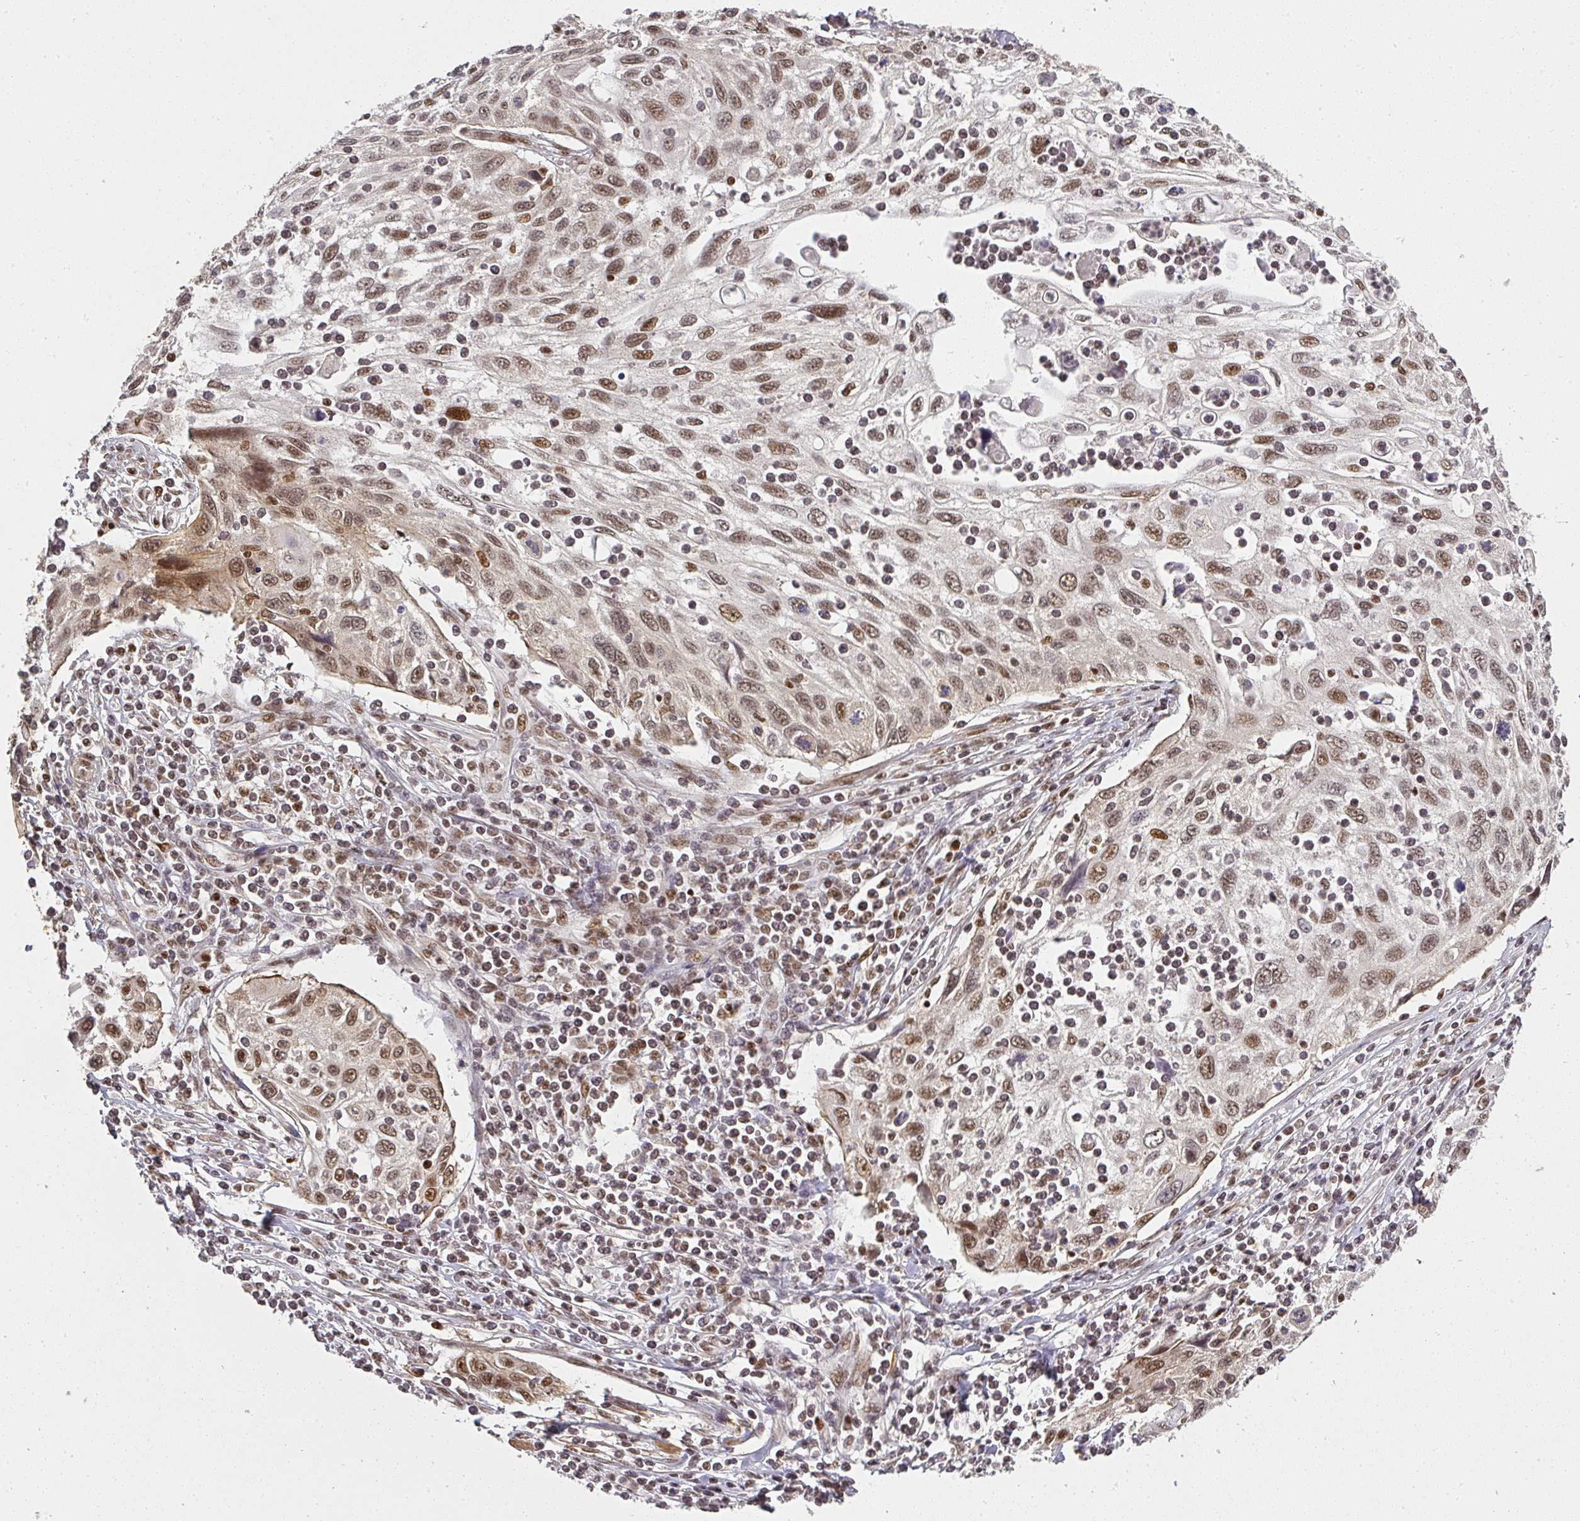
{"staining": {"intensity": "moderate", "quantity": ">75%", "location": "nuclear"}, "tissue": "cervical cancer", "cell_type": "Tumor cells", "image_type": "cancer", "snomed": [{"axis": "morphology", "description": "Squamous cell carcinoma, NOS"}, {"axis": "topography", "description": "Cervix"}], "caption": "Immunohistochemical staining of human cervical cancer (squamous cell carcinoma) displays moderate nuclear protein positivity in about >75% of tumor cells. (Stains: DAB in brown, nuclei in blue, Microscopy: brightfield microscopy at high magnification).", "gene": "GPRIN2", "patient": {"sex": "female", "age": 70}}